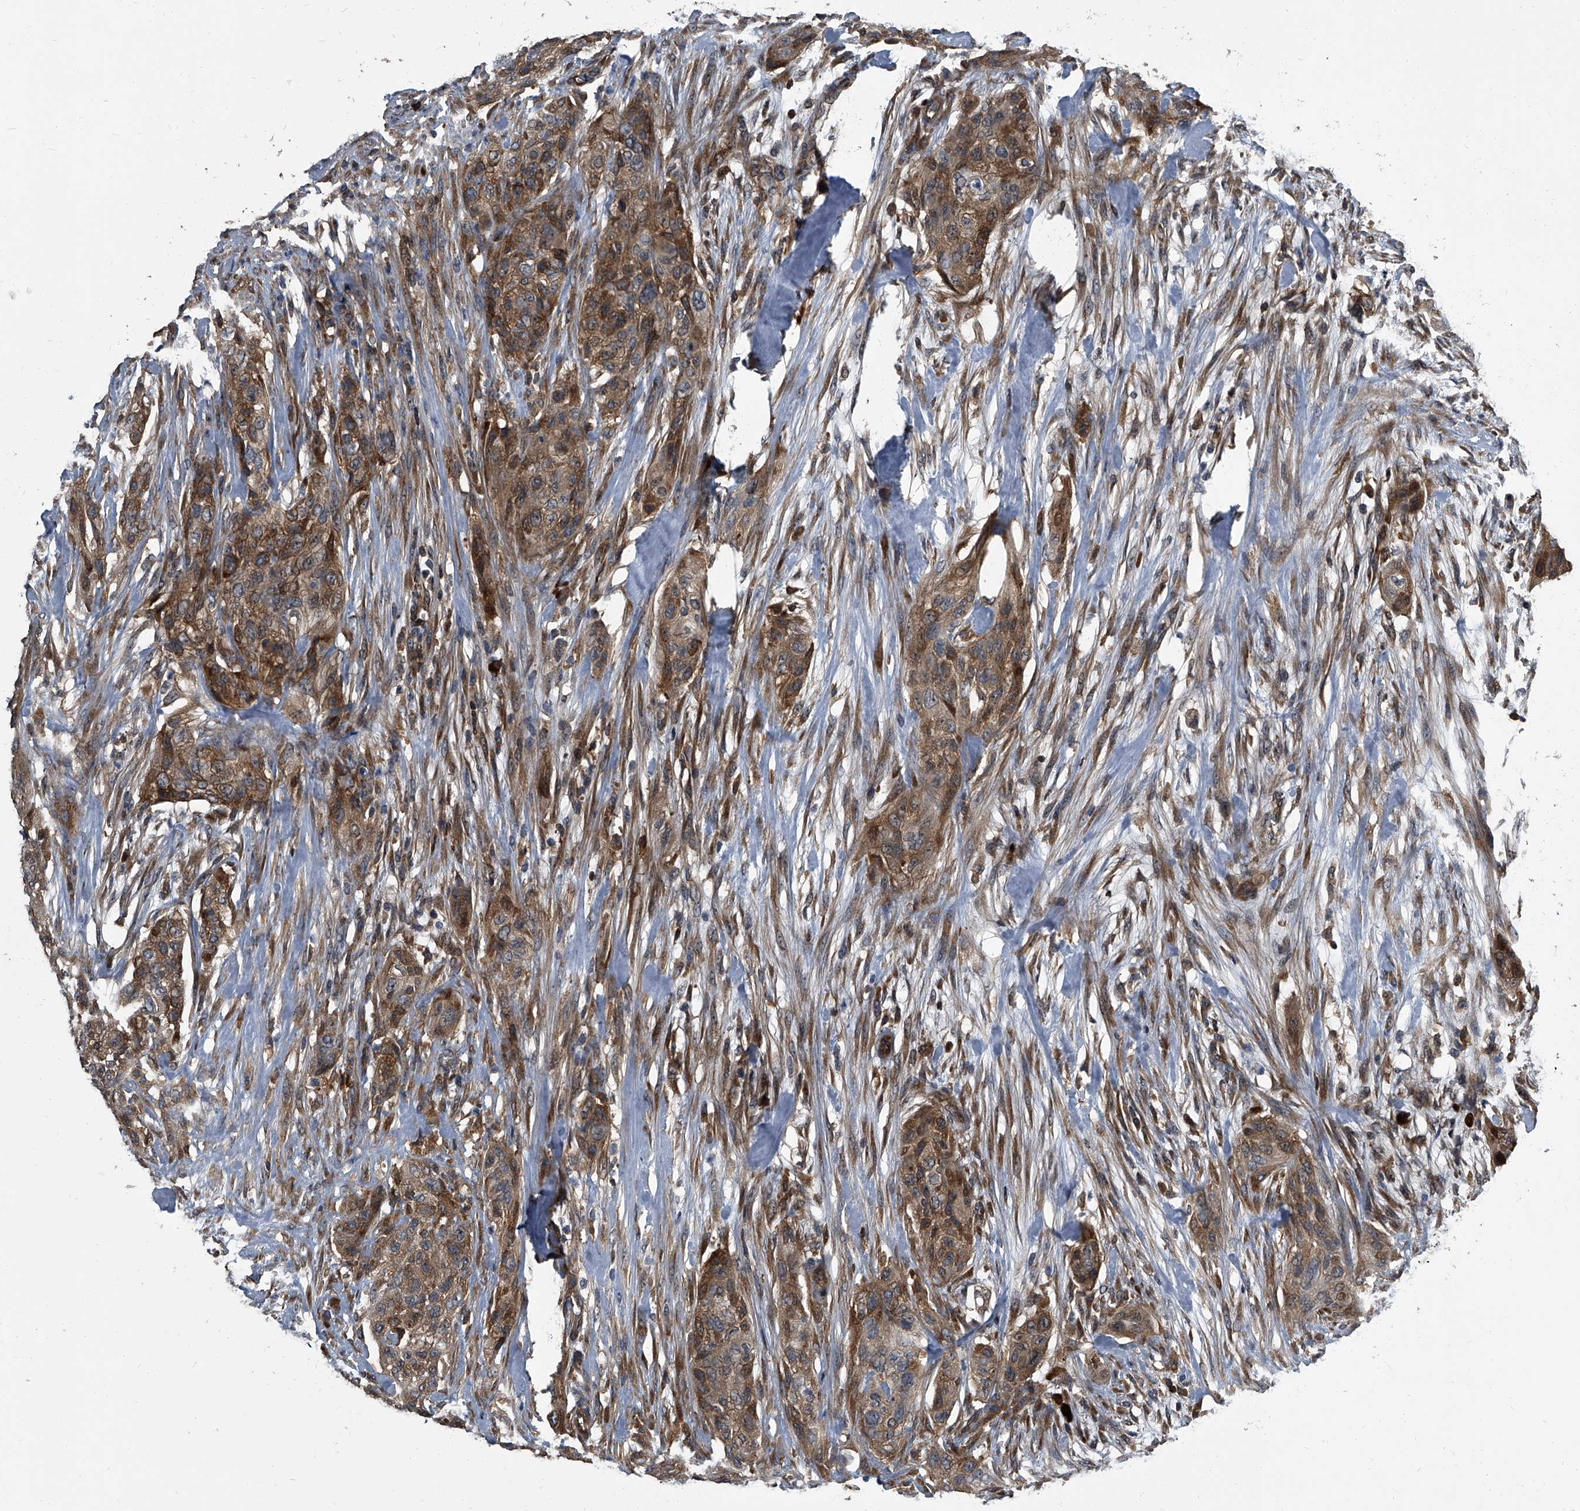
{"staining": {"intensity": "moderate", "quantity": ">75%", "location": "cytoplasmic/membranous"}, "tissue": "urothelial cancer", "cell_type": "Tumor cells", "image_type": "cancer", "snomed": [{"axis": "morphology", "description": "Urothelial carcinoma, High grade"}, {"axis": "topography", "description": "Urinary bladder"}], "caption": "Protein expression analysis of human urothelial carcinoma (high-grade) reveals moderate cytoplasmic/membranous expression in approximately >75% of tumor cells.", "gene": "CDV3", "patient": {"sex": "male", "age": 35}}